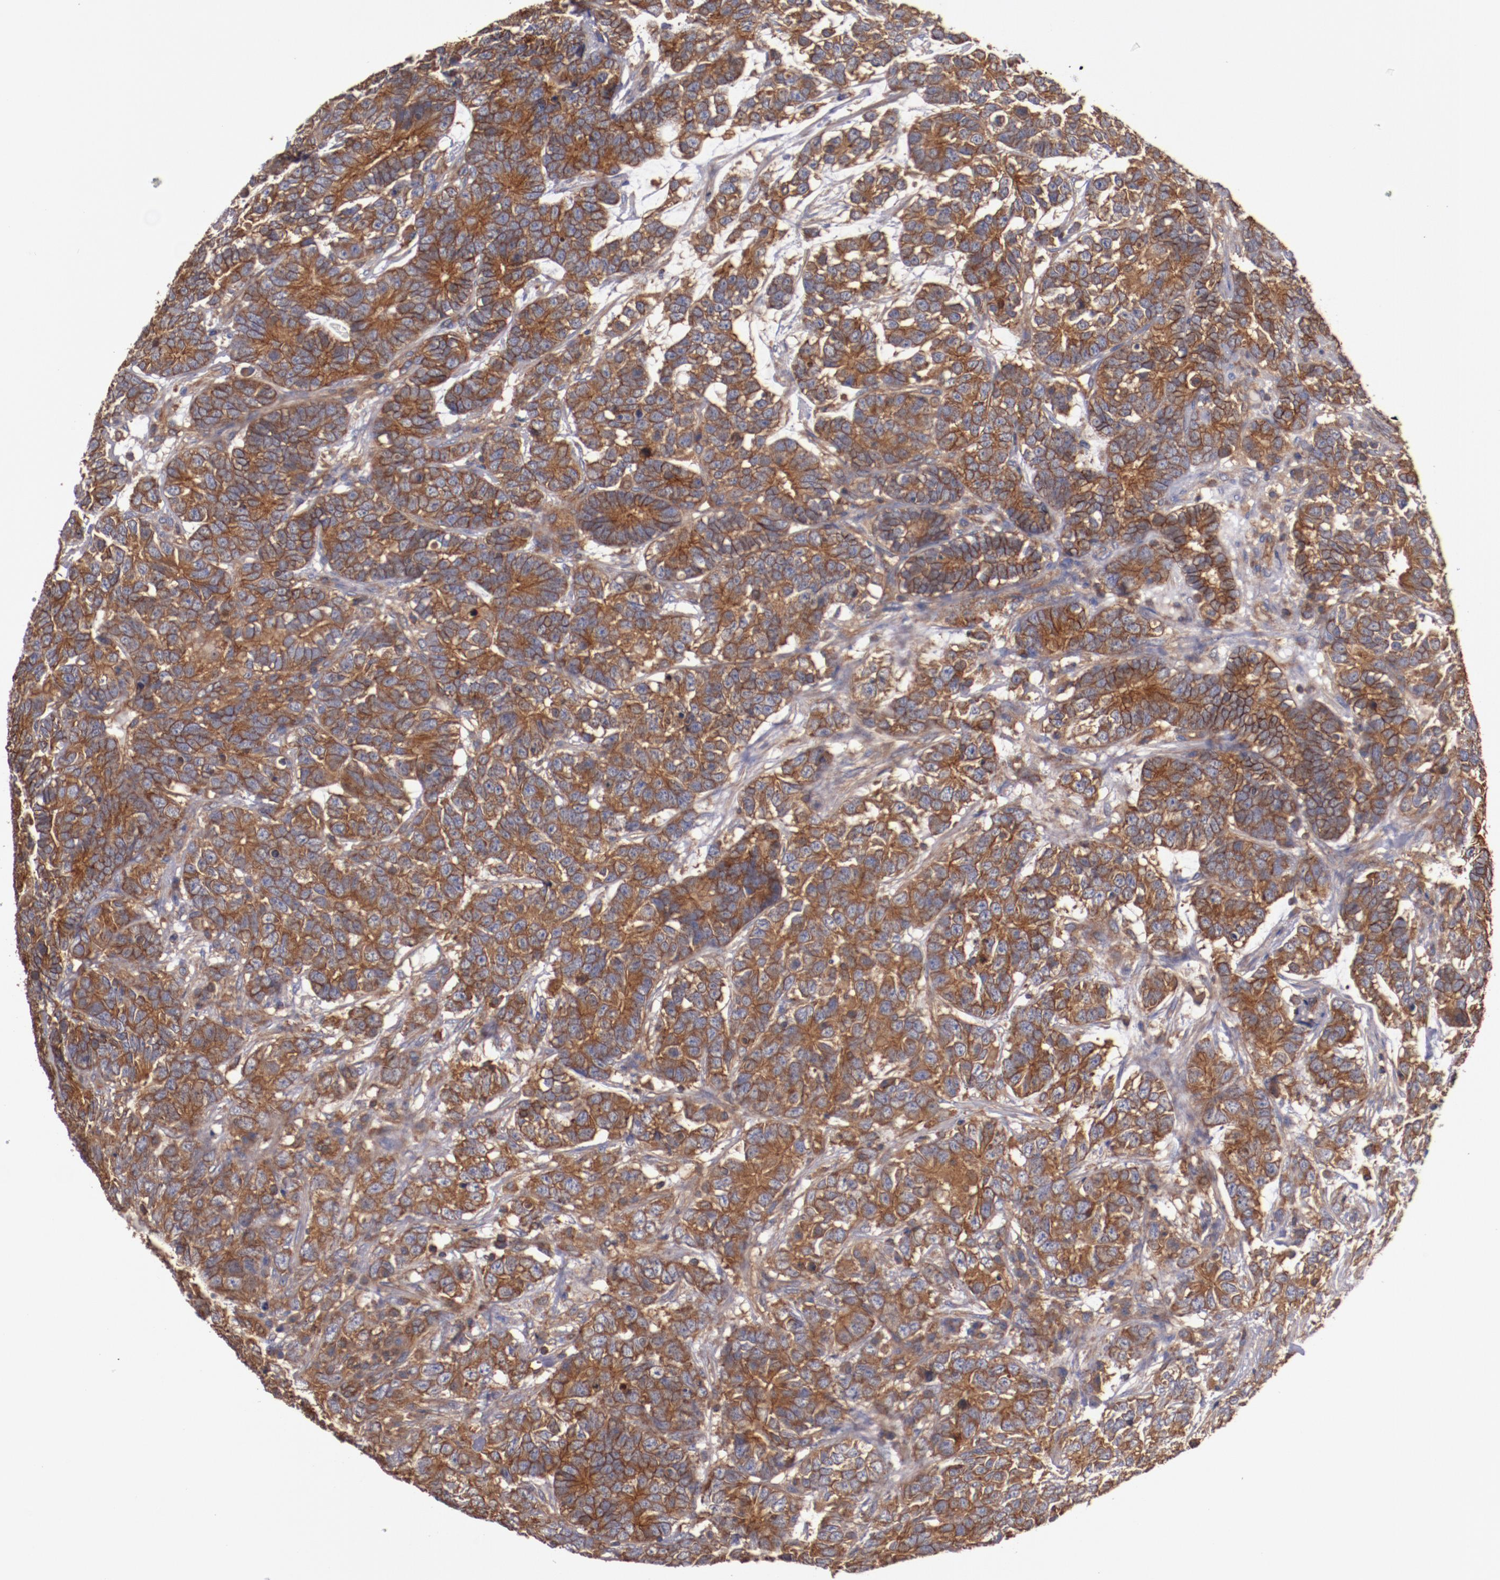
{"staining": {"intensity": "strong", "quantity": ">75%", "location": "cytoplasmic/membranous"}, "tissue": "testis cancer", "cell_type": "Tumor cells", "image_type": "cancer", "snomed": [{"axis": "morphology", "description": "Carcinoma, Embryonal, NOS"}, {"axis": "topography", "description": "Testis"}], "caption": "Protein analysis of embryonal carcinoma (testis) tissue exhibits strong cytoplasmic/membranous staining in approximately >75% of tumor cells.", "gene": "TMOD3", "patient": {"sex": "male", "age": 26}}